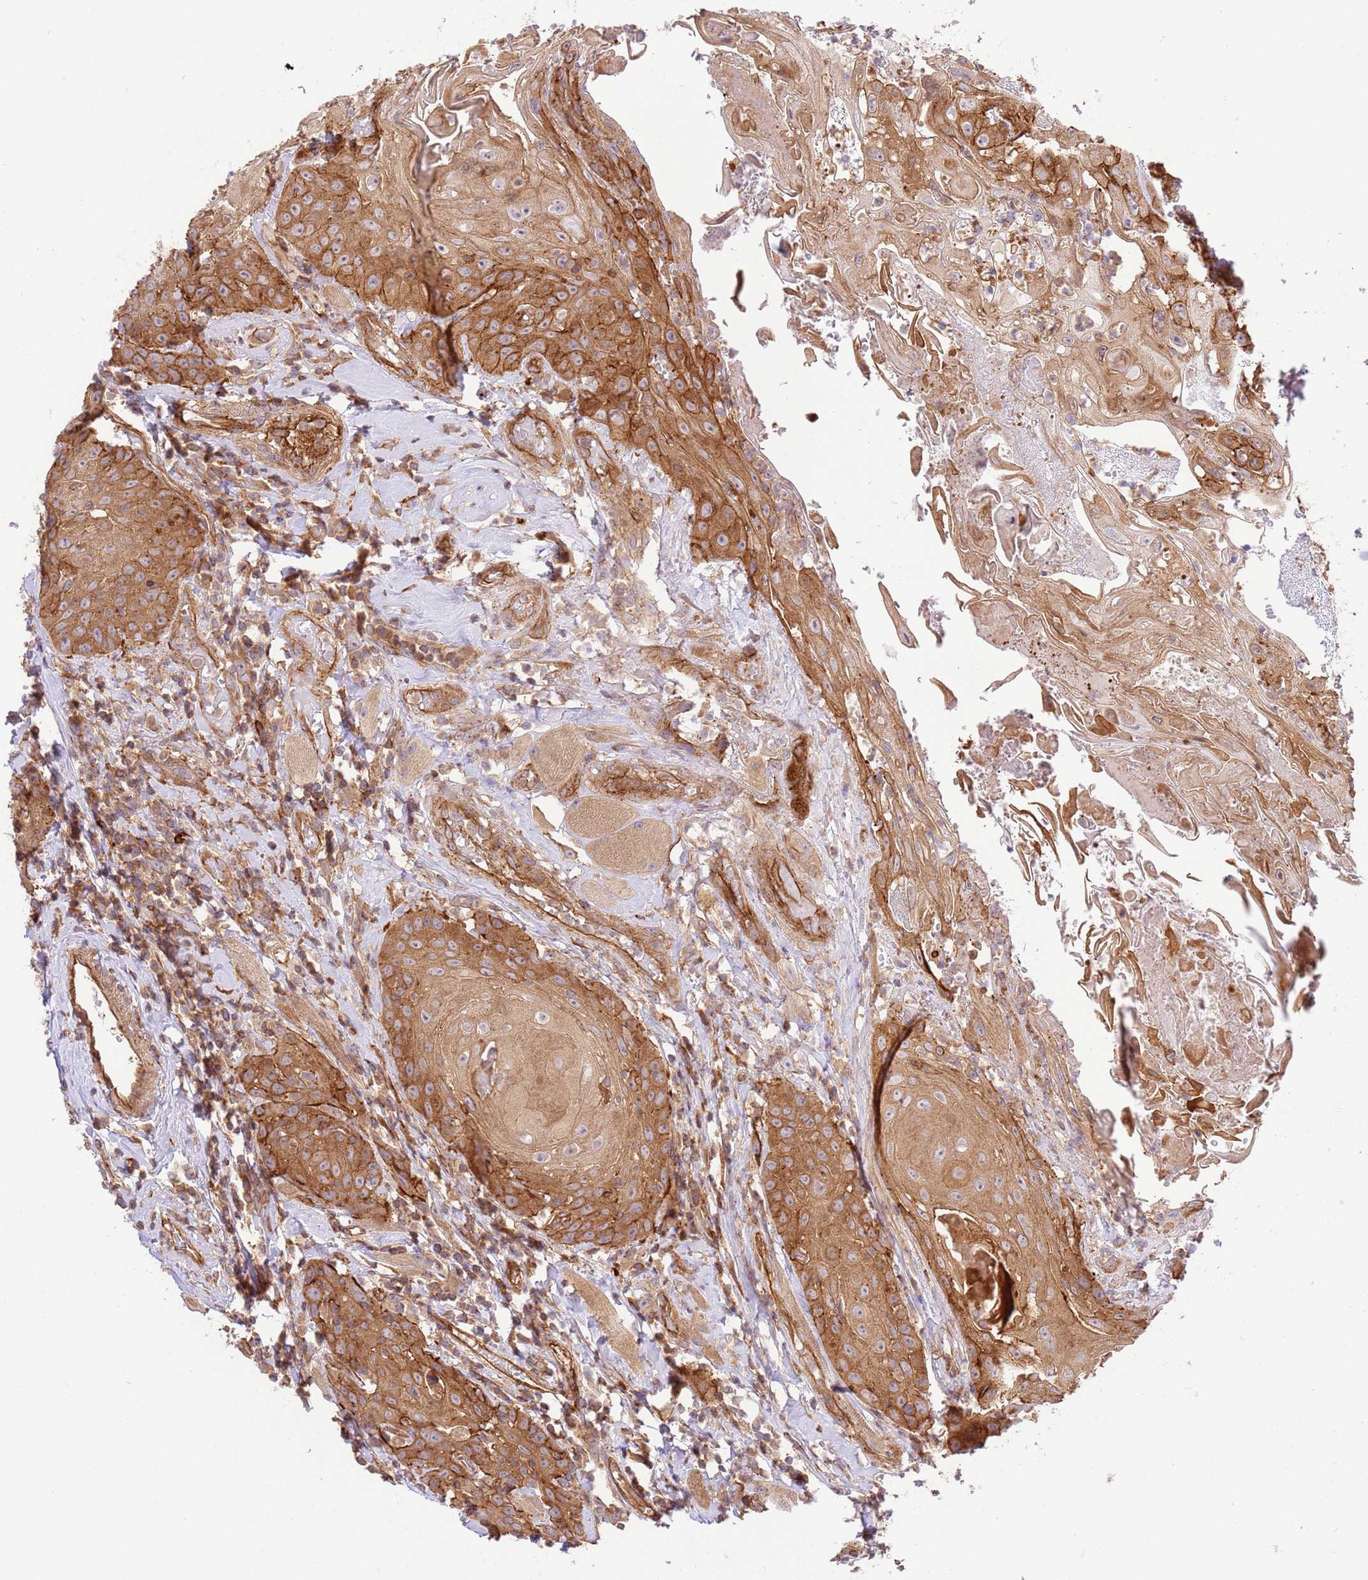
{"staining": {"intensity": "strong", "quantity": ">75%", "location": "cytoplasmic/membranous"}, "tissue": "head and neck cancer", "cell_type": "Tumor cells", "image_type": "cancer", "snomed": [{"axis": "morphology", "description": "Squamous cell carcinoma, NOS"}, {"axis": "topography", "description": "Head-Neck"}], "caption": "This photomicrograph displays head and neck cancer (squamous cell carcinoma) stained with IHC to label a protein in brown. The cytoplasmic/membranous of tumor cells show strong positivity for the protein. Nuclei are counter-stained blue.", "gene": "EFCAB8", "patient": {"sex": "female", "age": 59}}